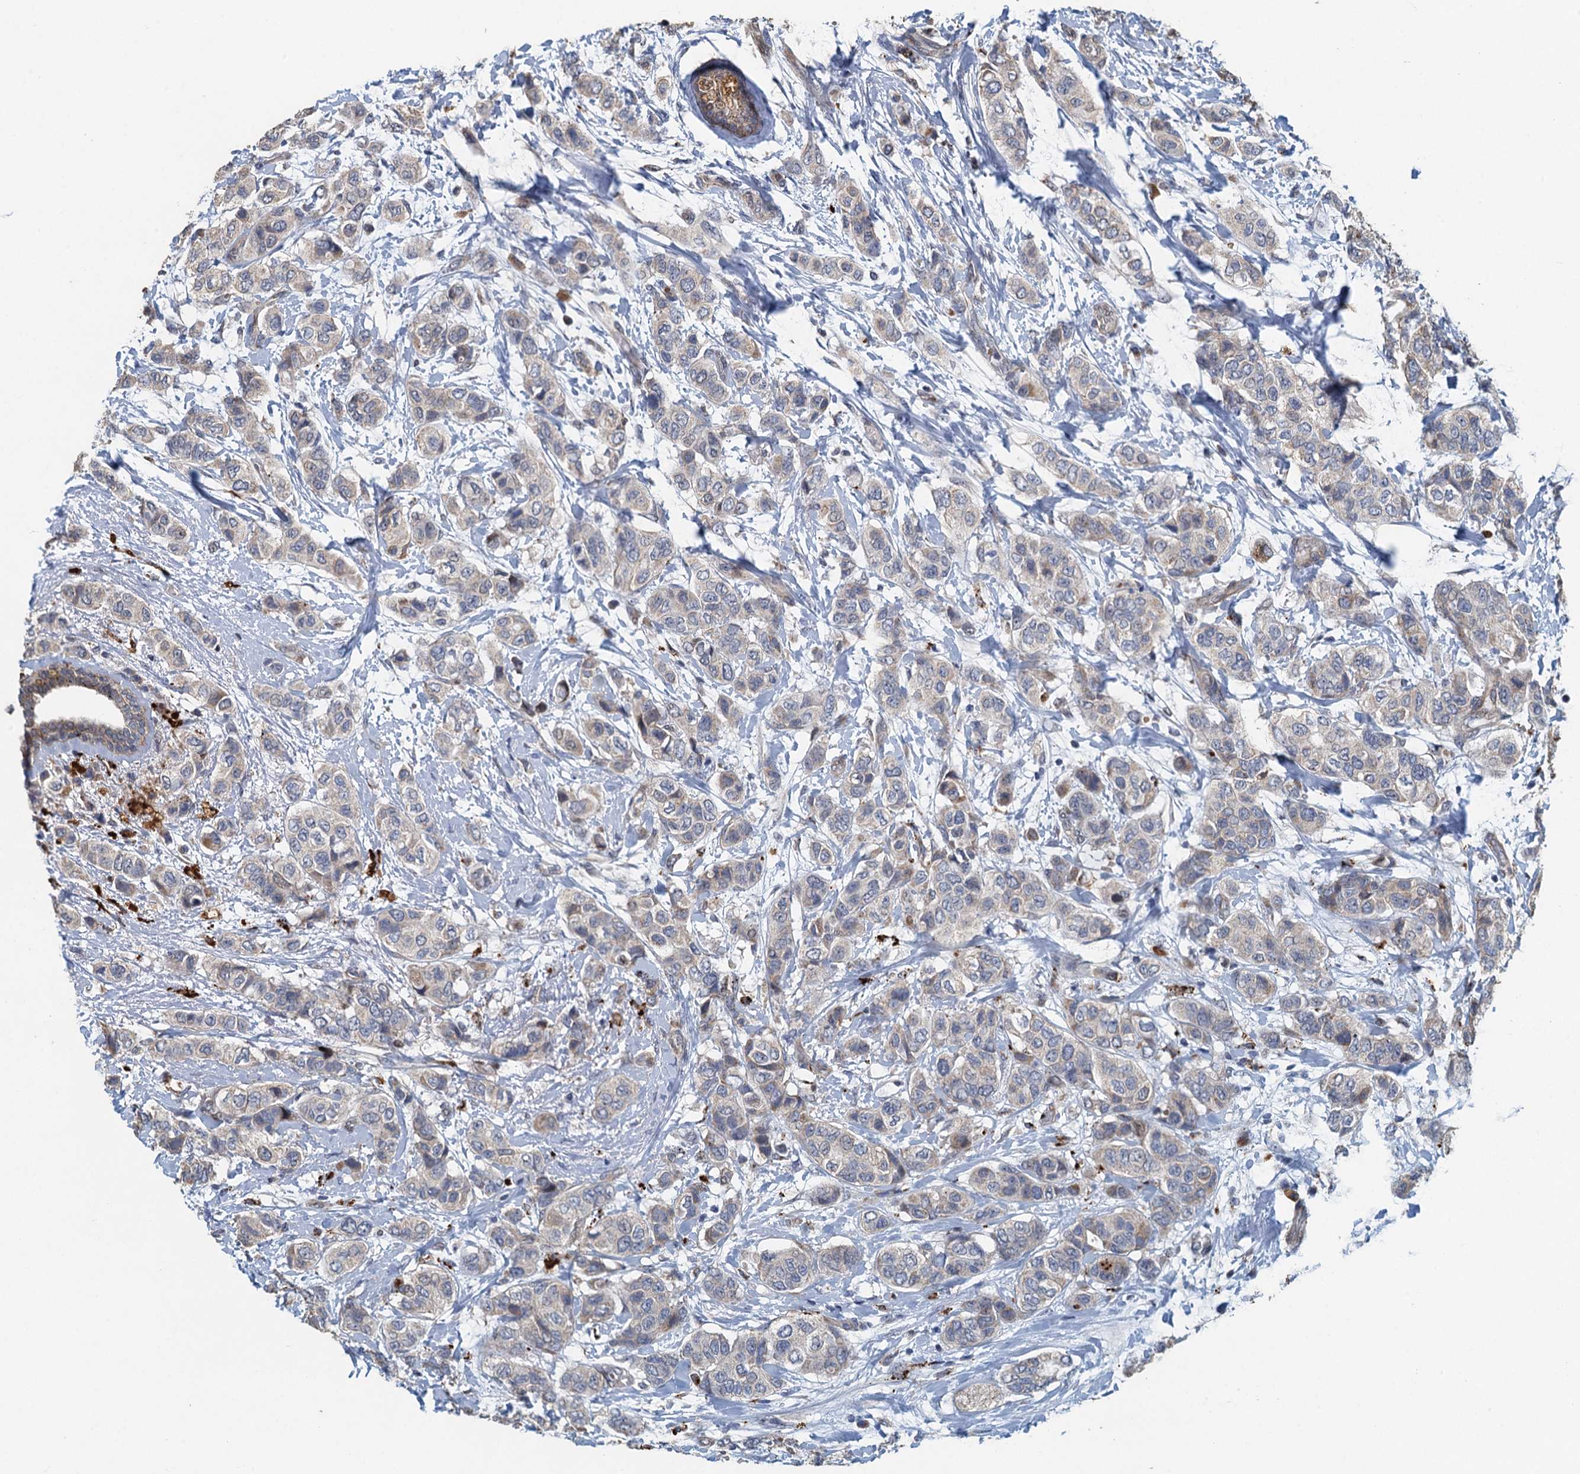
{"staining": {"intensity": "weak", "quantity": "<25%", "location": "cytoplasmic/membranous"}, "tissue": "breast cancer", "cell_type": "Tumor cells", "image_type": "cancer", "snomed": [{"axis": "morphology", "description": "Lobular carcinoma"}, {"axis": "topography", "description": "Breast"}], "caption": "Immunohistochemistry image of neoplastic tissue: lobular carcinoma (breast) stained with DAB displays no significant protein expression in tumor cells.", "gene": "AGRN", "patient": {"sex": "female", "age": 51}}